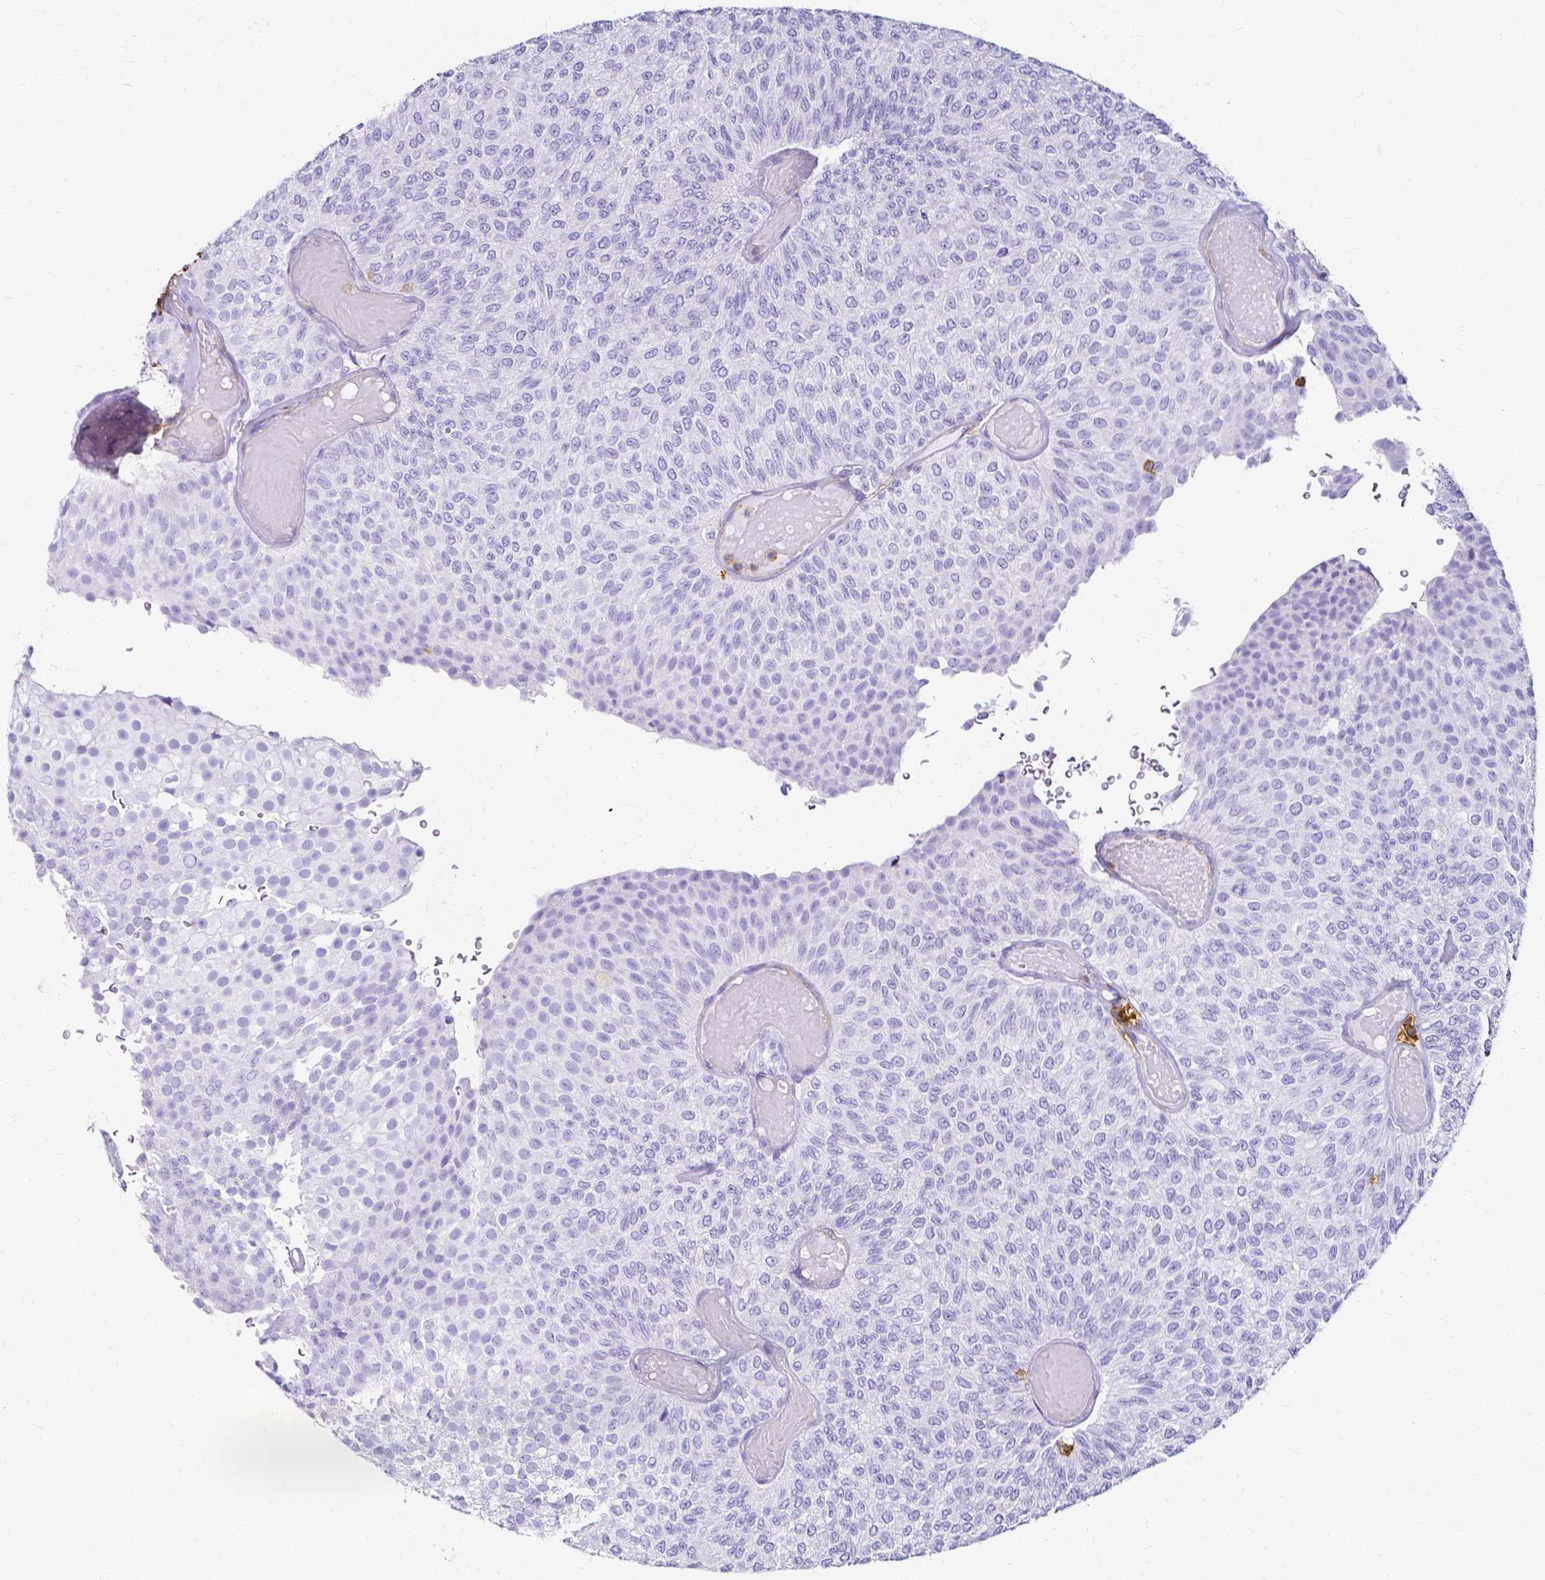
{"staining": {"intensity": "negative", "quantity": "none", "location": "none"}, "tissue": "urothelial cancer", "cell_type": "Tumor cells", "image_type": "cancer", "snomed": [{"axis": "morphology", "description": "Urothelial carcinoma, Low grade"}, {"axis": "topography", "description": "Urinary bladder"}], "caption": "Tumor cells are negative for brown protein staining in low-grade urothelial carcinoma. Brightfield microscopy of immunohistochemistry stained with DAB (brown) and hematoxylin (blue), captured at high magnification.", "gene": "HSPA12A", "patient": {"sex": "male", "age": 78}}